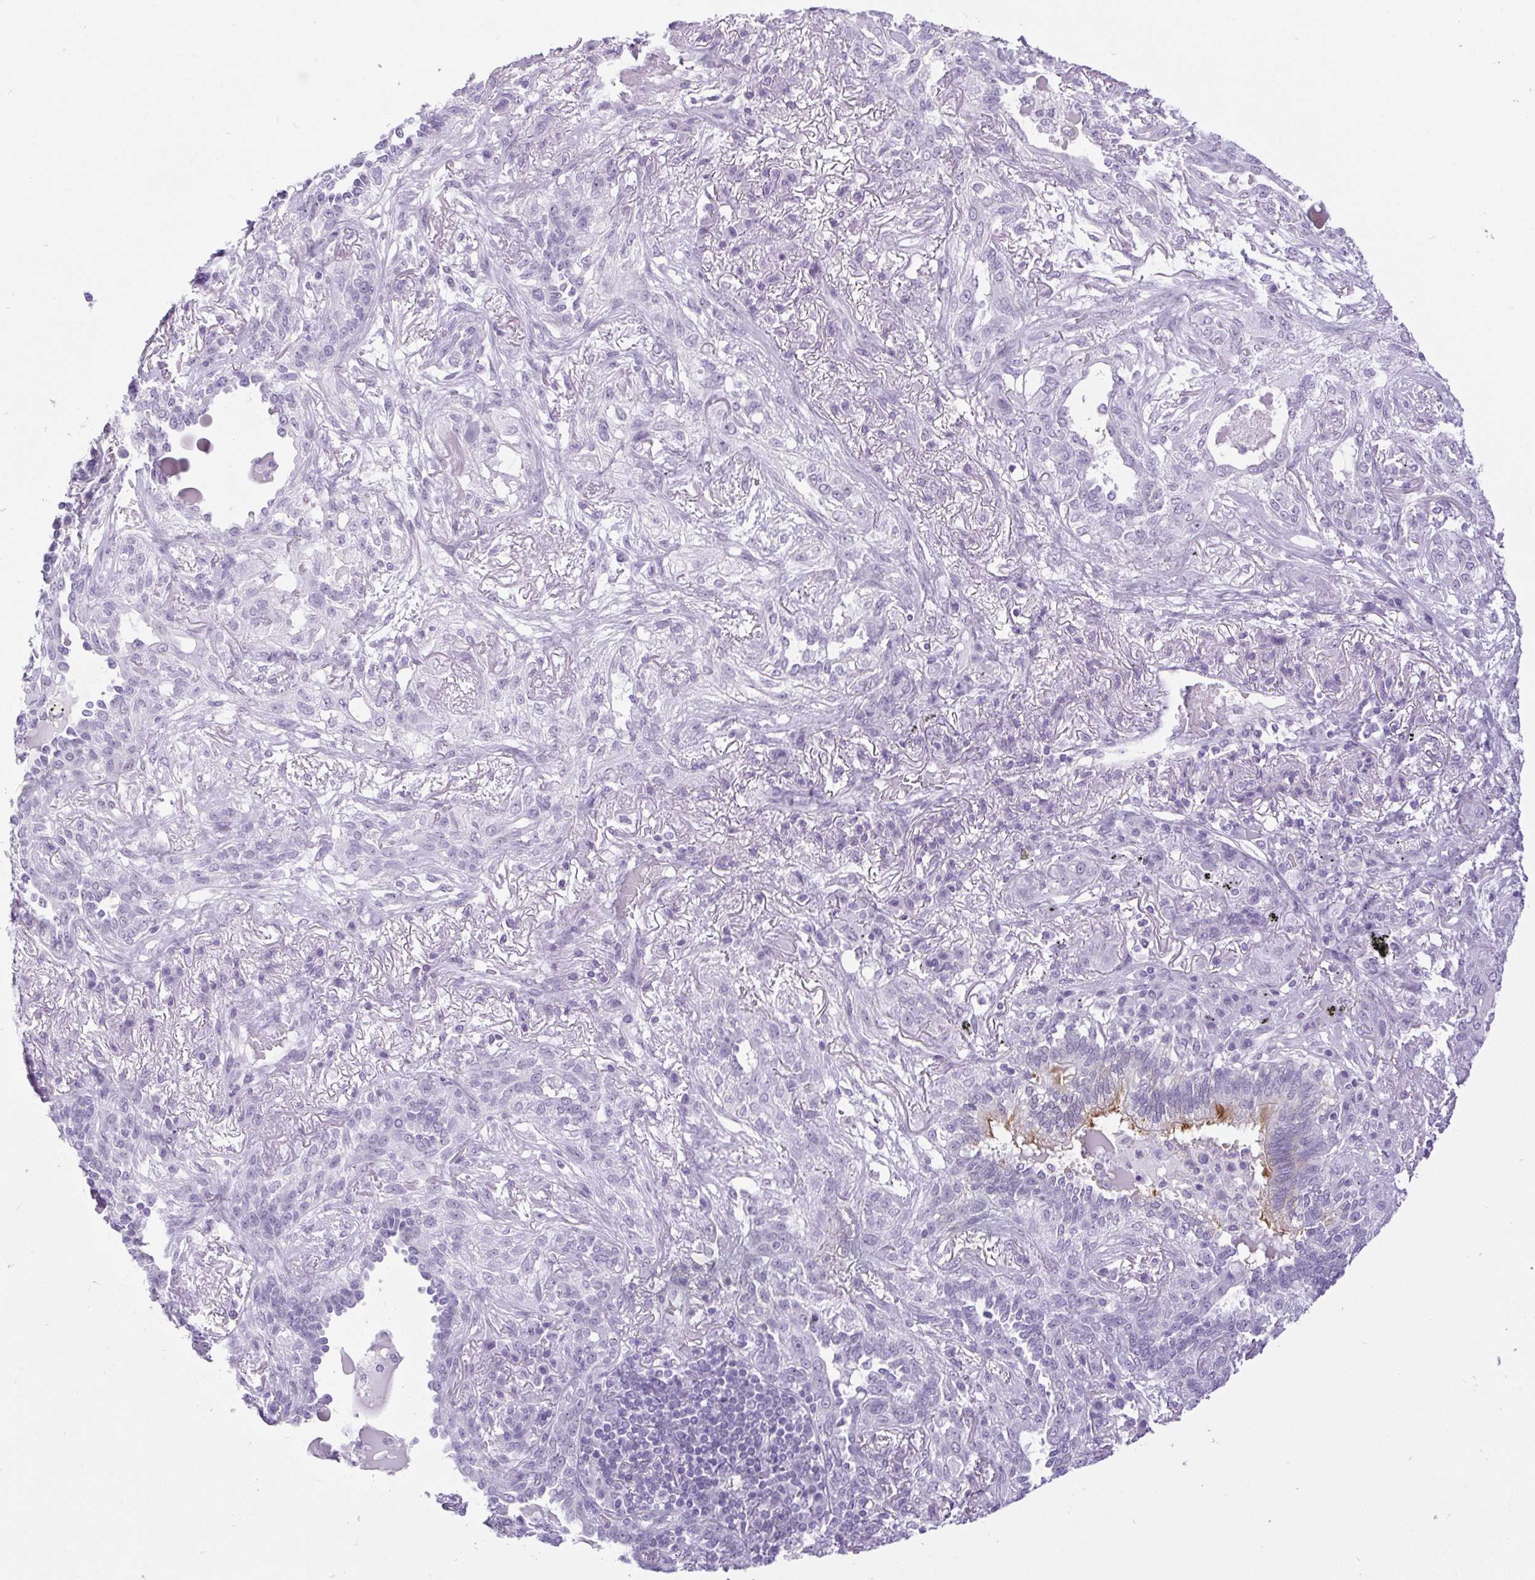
{"staining": {"intensity": "moderate", "quantity": "<25%", "location": "cytoplasmic/membranous"}, "tissue": "lung cancer", "cell_type": "Tumor cells", "image_type": "cancer", "snomed": [{"axis": "morphology", "description": "Squamous cell carcinoma, NOS"}, {"axis": "topography", "description": "Lung"}], "caption": "Brown immunohistochemical staining in lung squamous cell carcinoma shows moderate cytoplasmic/membranous expression in approximately <25% of tumor cells. (DAB (3,3'-diaminobenzidine) = brown stain, brightfield microscopy at high magnification).", "gene": "BCAS1", "patient": {"sex": "female", "age": 70}}